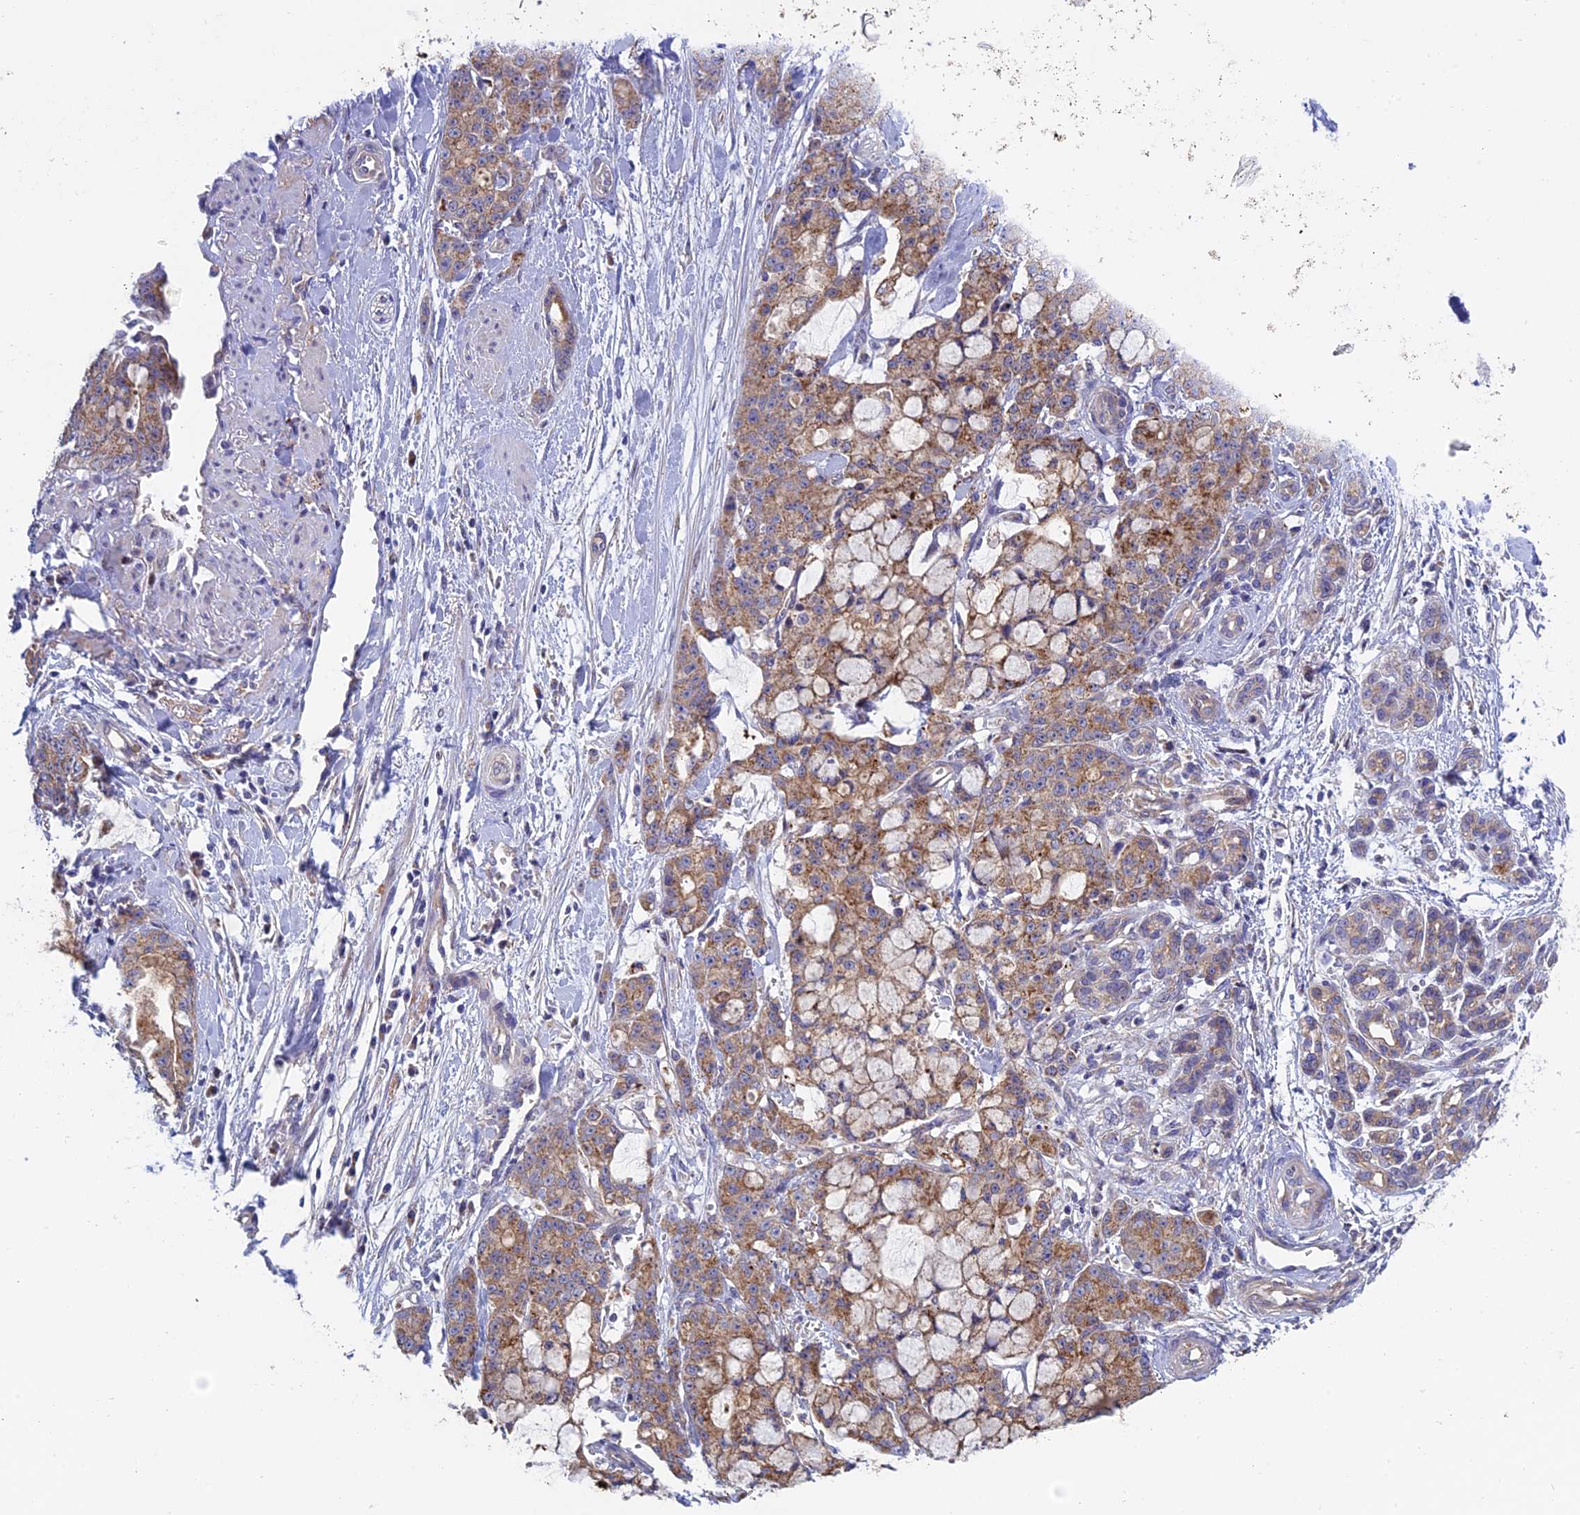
{"staining": {"intensity": "moderate", "quantity": ">75%", "location": "cytoplasmic/membranous"}, "tissue": "pancreatic cancer", "cell_type": "Tumor cells", "image_type": "cancer", "snomed": [{"axis": "morphology", "description": "Adenocarcinoma, NOS"}, {"axis": "topography", "description": "Pancreas"}], "caption": "Pancreatic adenocarcinoma tissue displays moderate cytoplasmic/membranous staining in about >75% of tumor cells", "gene": "ETFDH", "patient": {"sex": "female", "age": 73}}